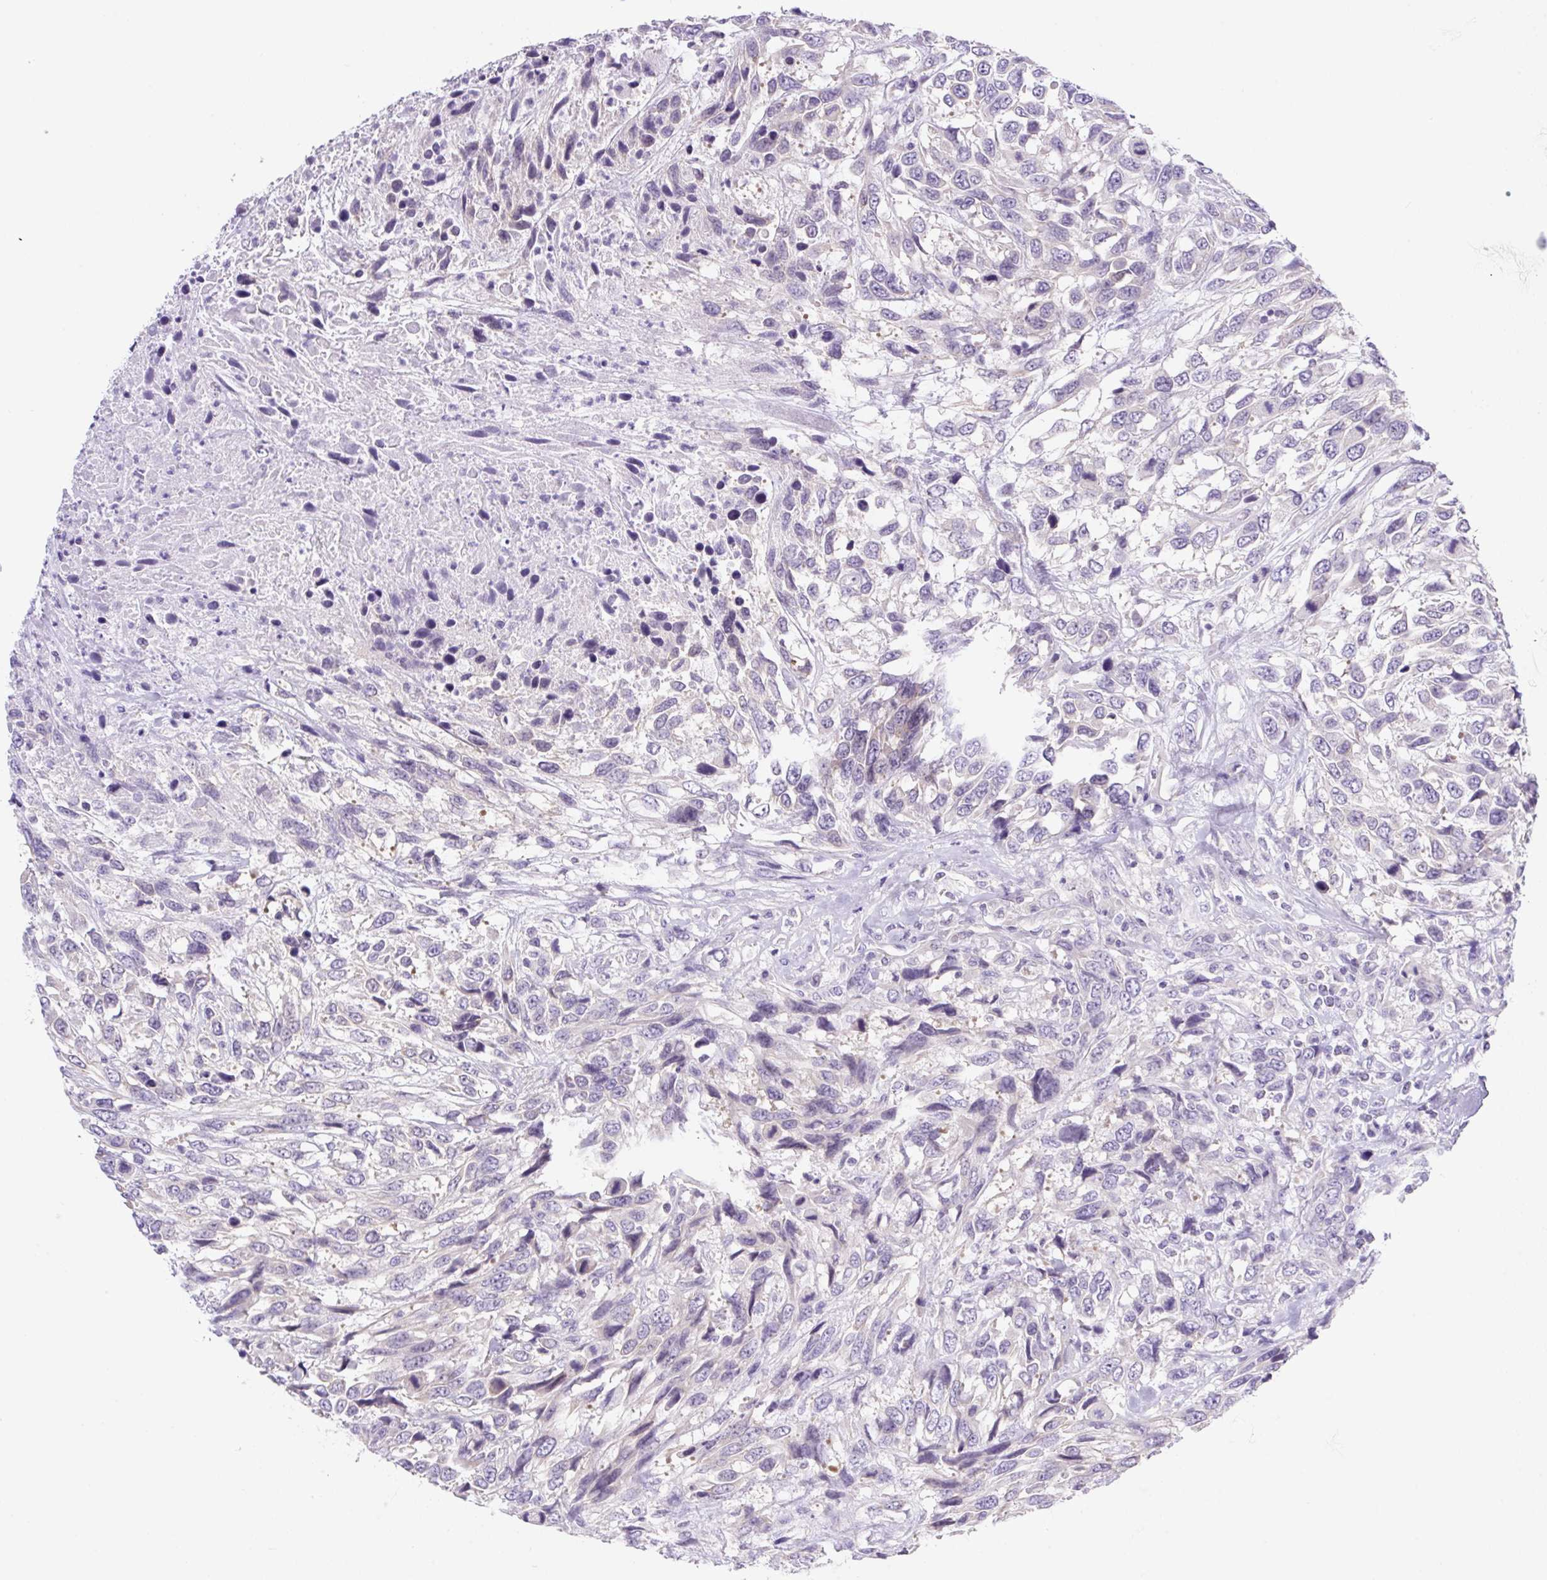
{"staining": {"intensity": "negative", "quantity": "none", "location": "none"}, "tissue": "urothelial cancer", "cell_type": "Tumor cells", "image_type": "cancer", "snomed": [{"axis": "morphology", "description": "Urothelial carcinoma, High grade"}, {"axis": "topography", "description": "Urinary bladder"}], "caption": "Histopathology image shows no protein positivity in tumor cells of urothelial cancer tissue.", "gene": "CAMK2B", "patient": {"sex": "female", "age": 70}}